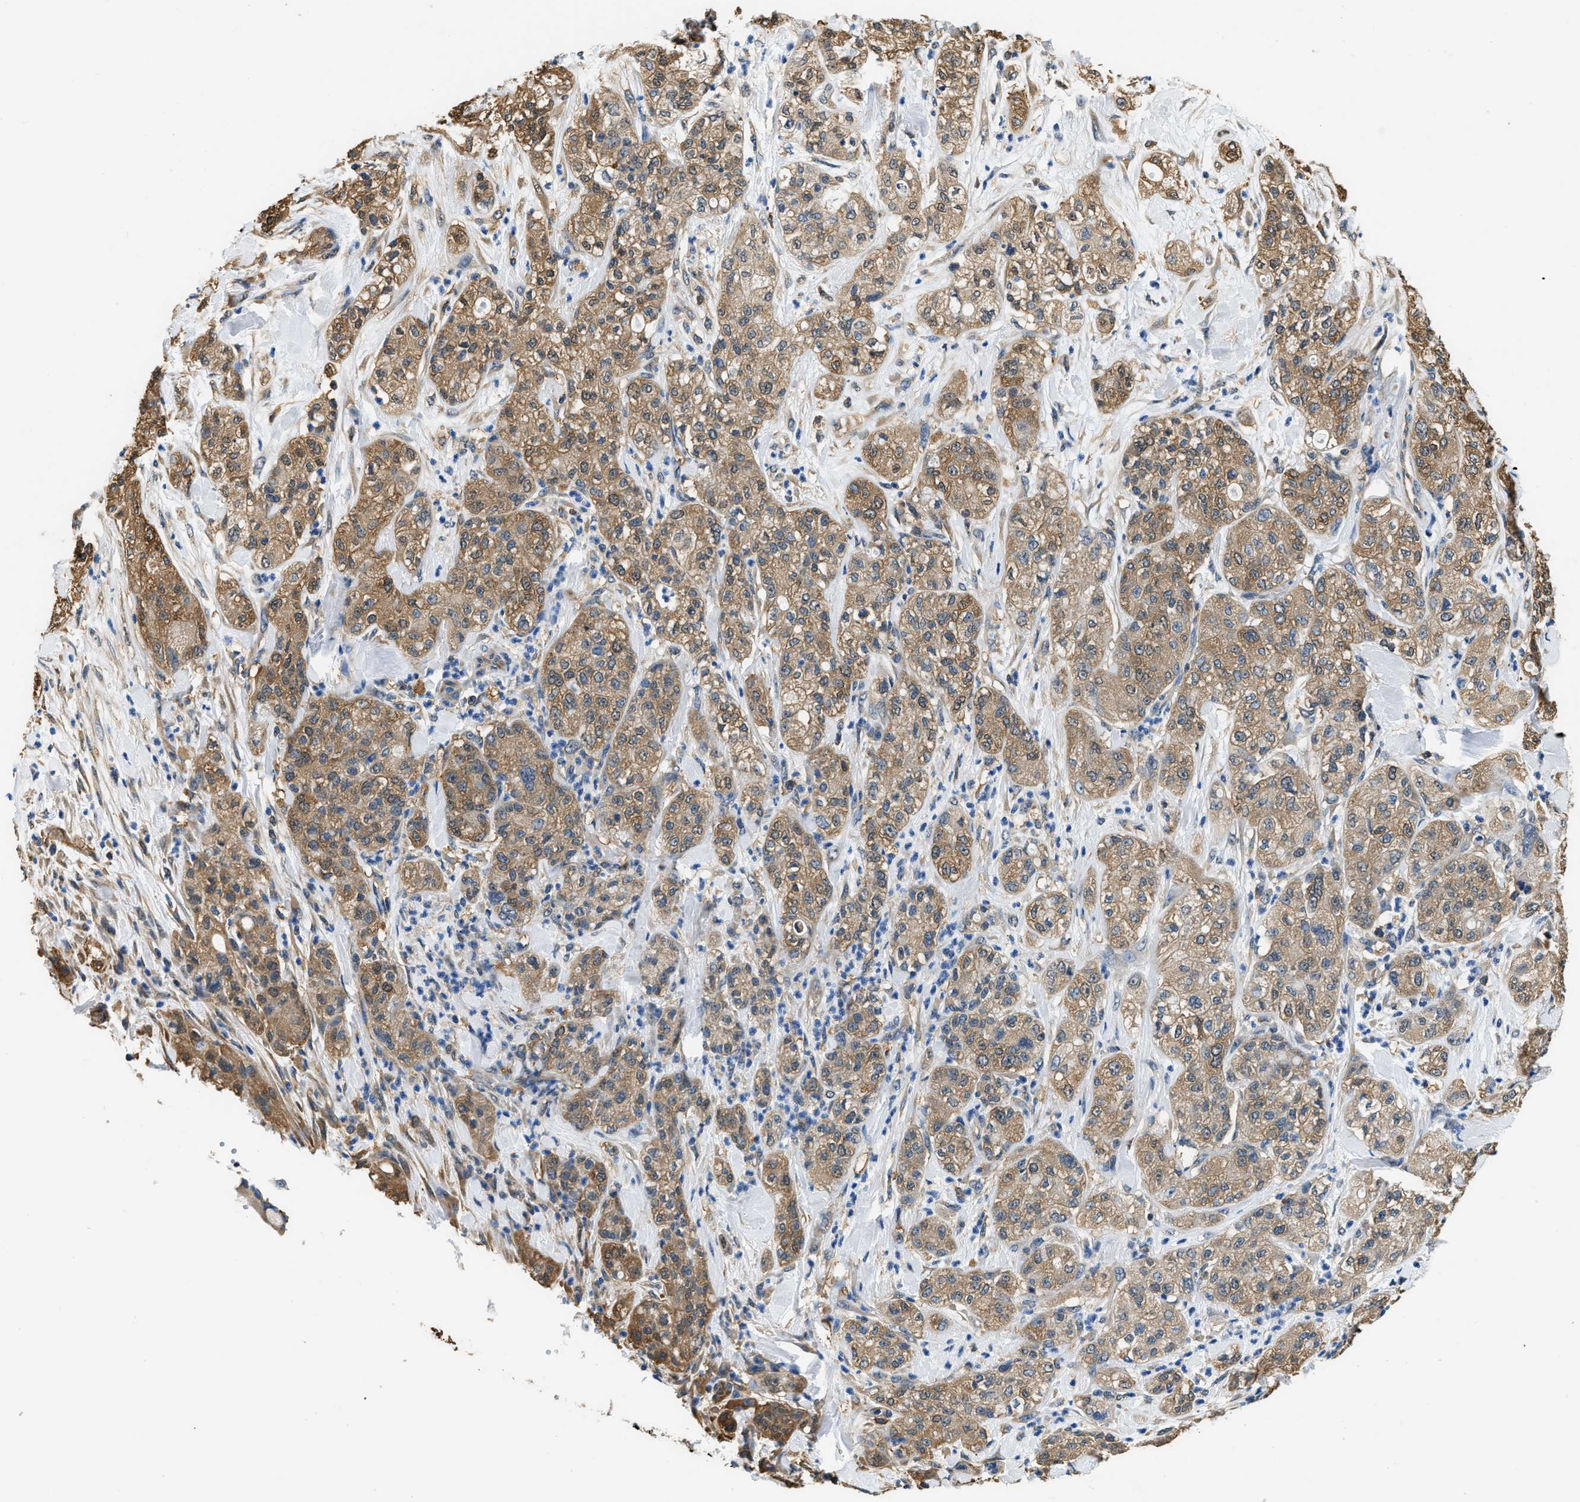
{"staining": {"intensity": "moderate", "quantity": ">75%", "location": "cytoplasmic/membranous"}, "tissue": "pancreatic cancer", "cell_type": "Tumor cells", "image_type": "cancer", "snomed": [{"axis": "morphology", "description": "Adenocarcinoma, NOS"}, {"axis": "topography", "description": "Pancreas"}], "caption": "Protein analysis of pancreatic cancer (adenocarcinoma) tissue exhibits moderate cytoplasmic/membranous staining in about >75% of tumor cells.", "gene": "PPP2R1B", "patient": {"sex": "female", "age": 78}}